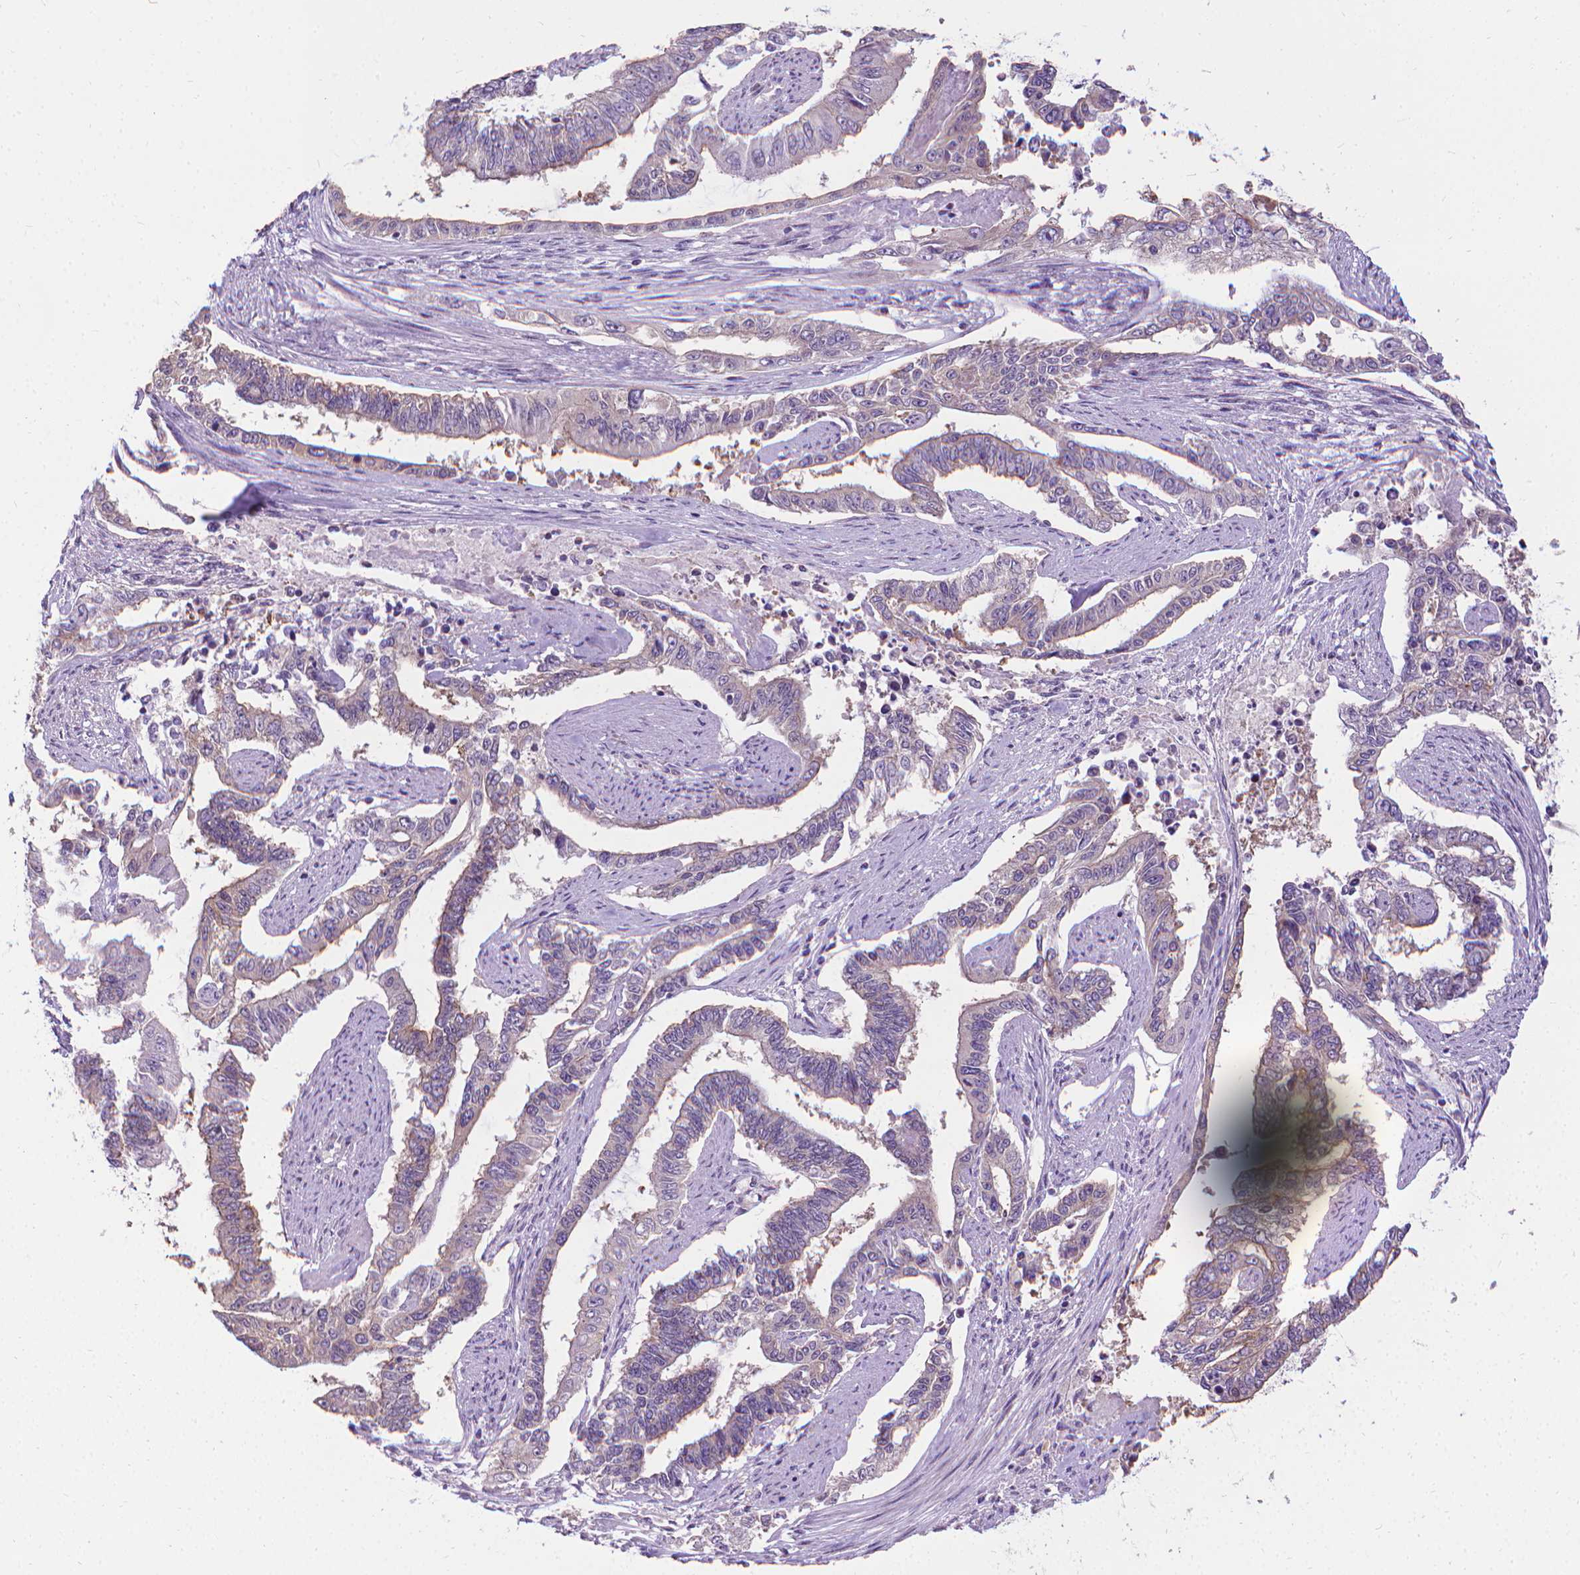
{"staining": {"intensity": "weak", "quantity": "25%-75%", "location": "cytoplasmic/membranous"}, "tissue": "endometrial cancer", "cell_type": "Tumor cells", "image_type": "cancer", "snomed": [{"axis": "morphology", "description": "Adenocarcinoma, NOS"}, {"axis": "topography", "description": "Uterus"}], "caption": "This image exhibits IHC staining of human endometrial adenocarcinoma, with low weak cytoplasmic/membranous expression in about 25%-75% of tumor cells.", "gene": "CFAP299", "patient": {"sex": "female", "age": 59}}